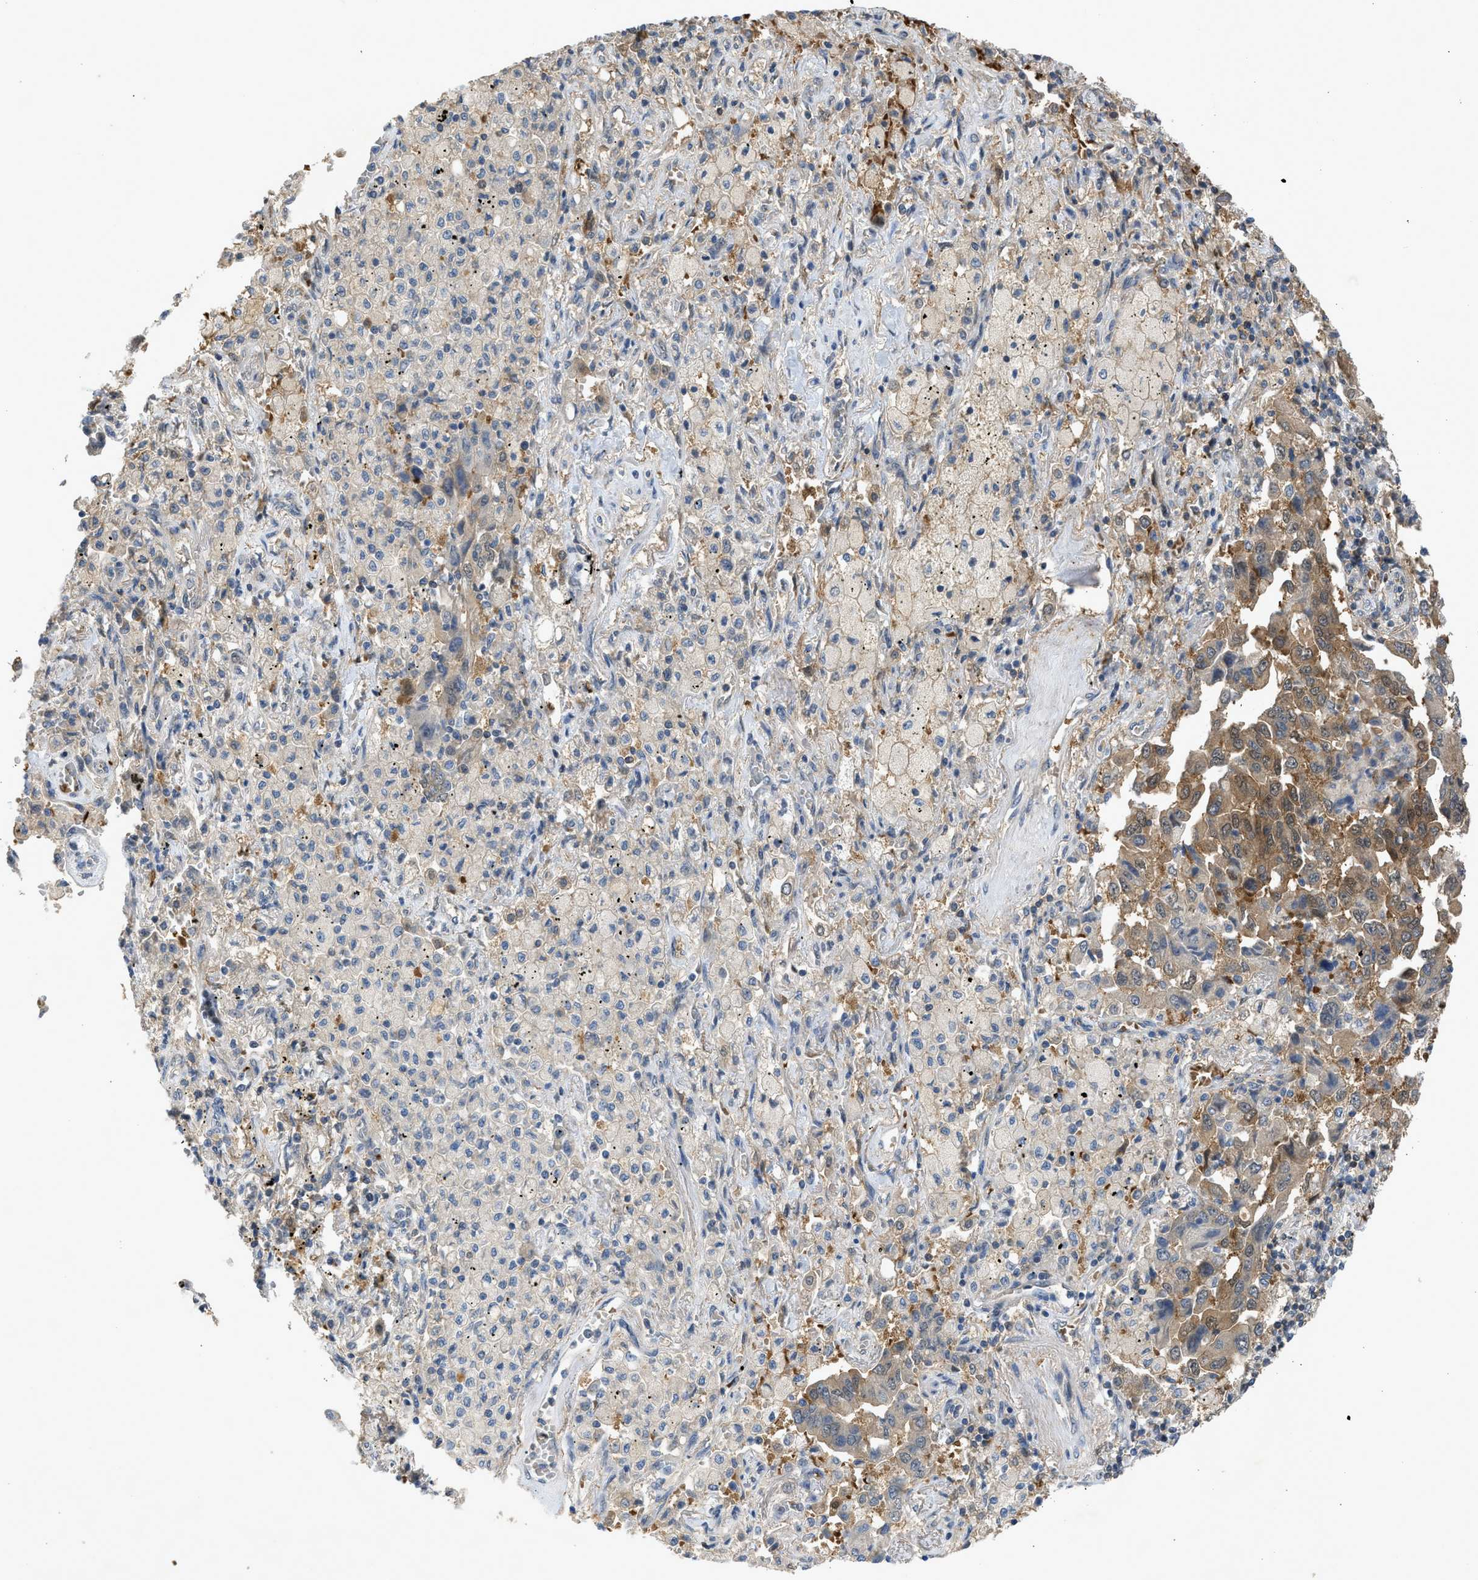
{"staining": {"intensity": "moderate", "quantity": ">75%", "location": "cytoplasmic/membranous"}, "tissue": "lung cancer", "cell_type": "Tumor cells", "image_type": "cancer", "snomed": [{"axis": "morphology", "description": "Adenocarcinoma, NOS"}, {"axis": "topography", "description": "Lung"}], "caption": "An IHC image of neoplastic tissue is shown. Protein staining in brown shows moderate cytoplasmic/membranous positivity in lung cancer within tumor cells.", "gene": "MAPK7", "patient": {"sex": "female", "age": 65}}